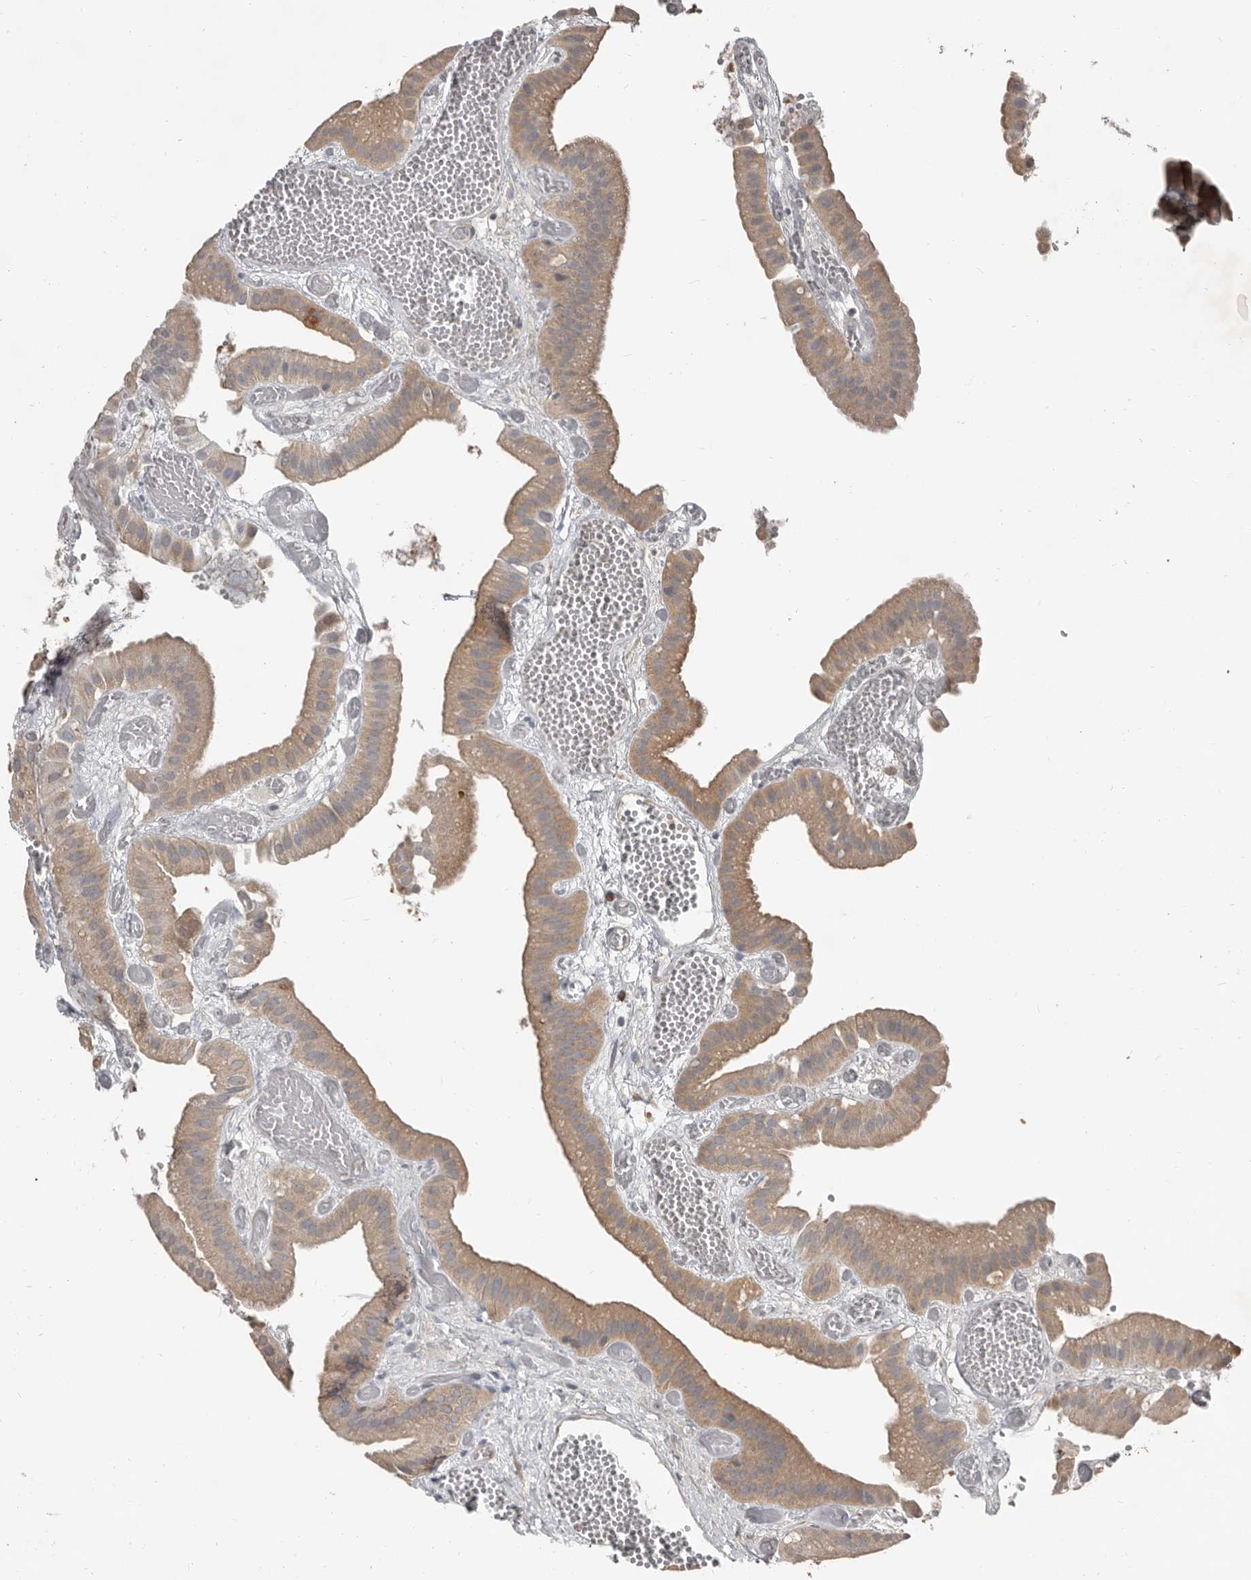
{"staining": {"intensity": "moderate", "quantity": "25%-75%", "location": "cytoplasmic/membranous"}, "tissue": "gallbladder", "cell_type": "Glandular cells", "image_type": "normal", "snomed": [{"axis": "morphology", "description": "Normal tissue, NOS"}, {"axis": "topography", "description": "Gallbladder"}], "caption": "This image exhibits unremarkable gallbladder stained with IHC to label a protein in brown. The cytoplasmic/membranous of glandular cells show moderate positivity for the protein. Nuclei are counter-stained blue.", "gene": "AKNAD1", "patient": {"sex": "female", "age": 64}}